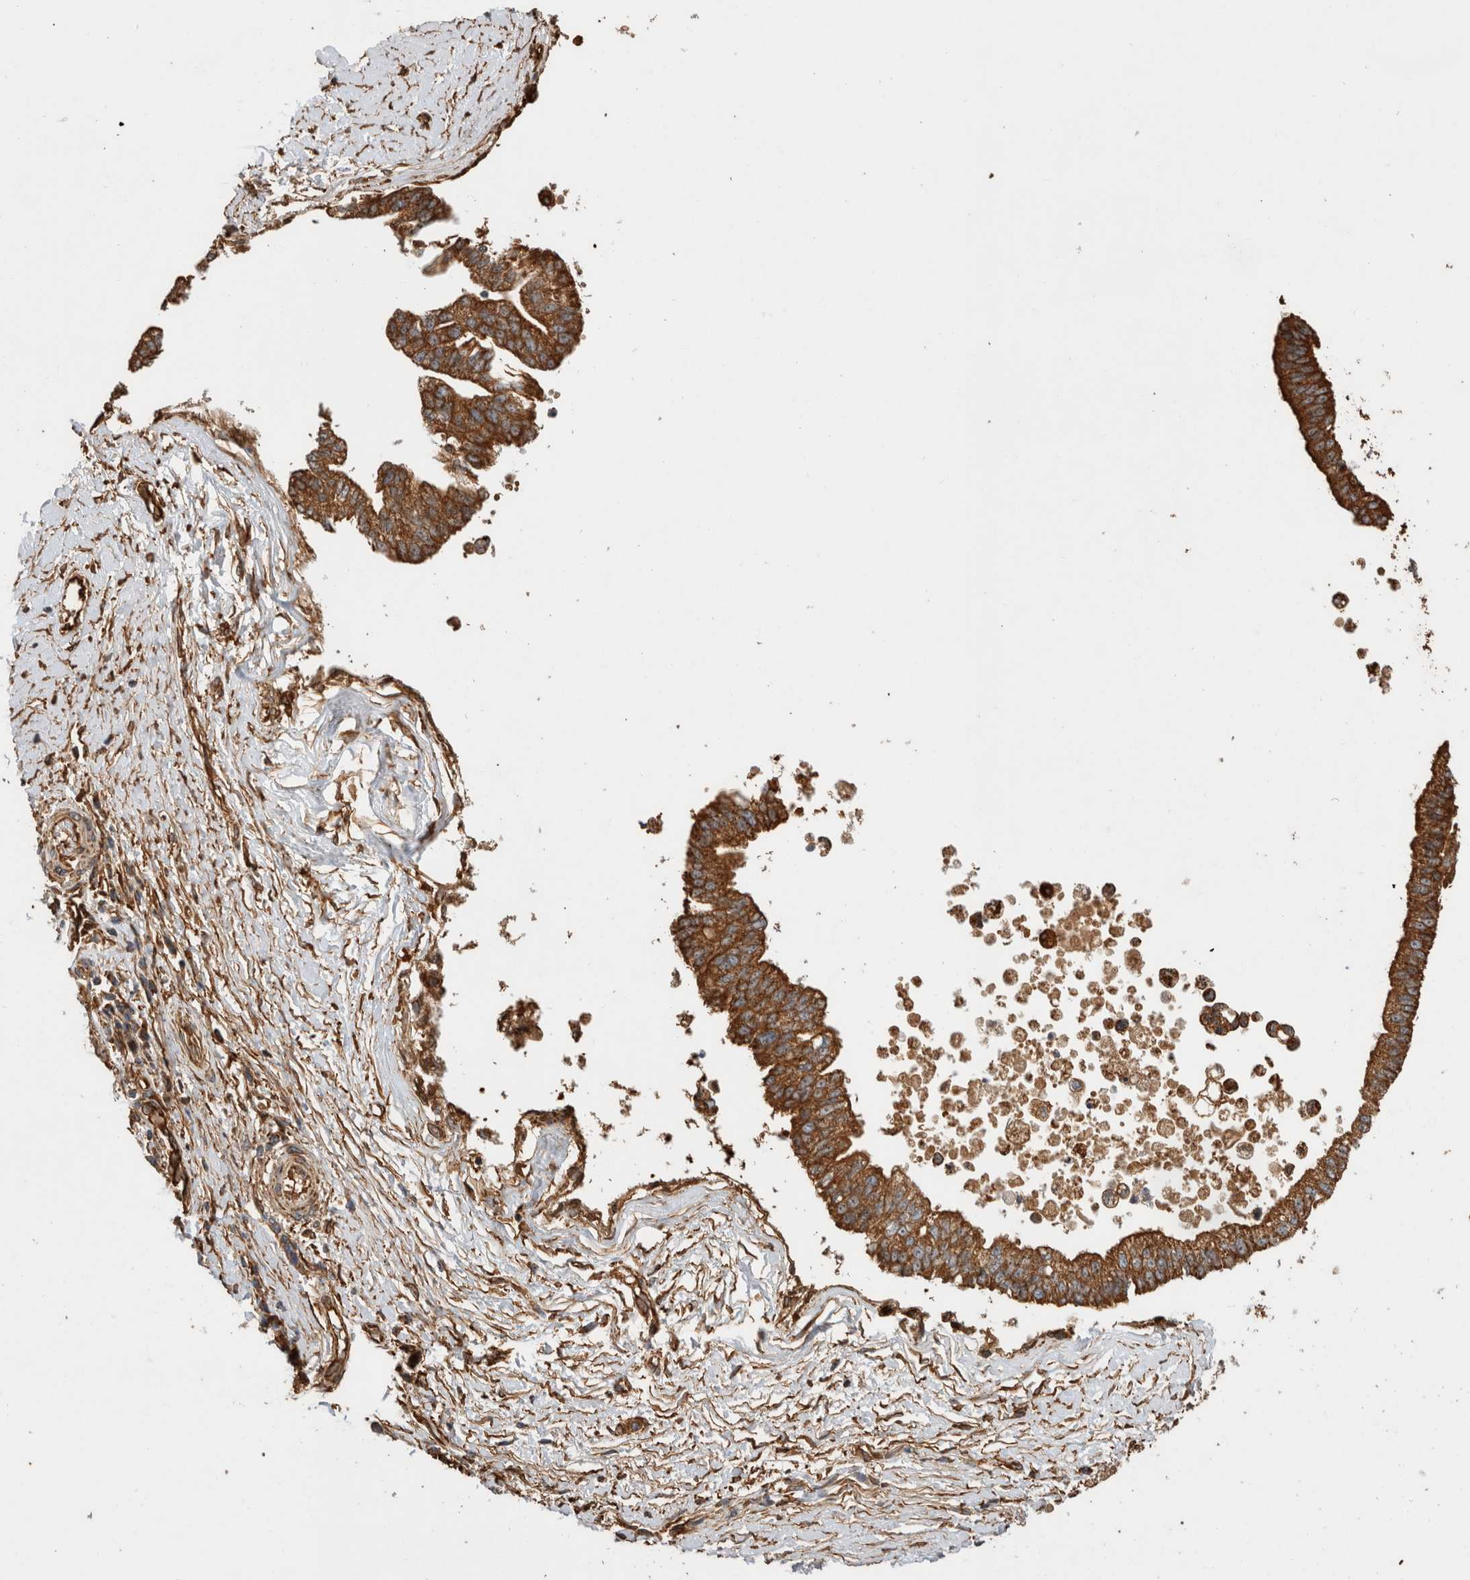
{"staining": {"intensity": "moderate", "quantity": ">75%", "location": "cytoplasmic/membranous"}, "tissue": "pancreatic cancer", "cell_type": "Tumor cells", "image_type": "cancer", "snomed": [{"axis": "morphology", "description": "Adenocarcinoma, NOS"}, {"axis": "topography", "description": "Pancreas"}], "caption": "About >75% of tumor cells in pancreatic cancer (adenocarcinoma) exhibit moderate cytoplasmic/membranous protein staining as visualized by brown immunohistochemical staining.", "gene": "ZNF397", "patient": {"sex": "male", "age": 72}}